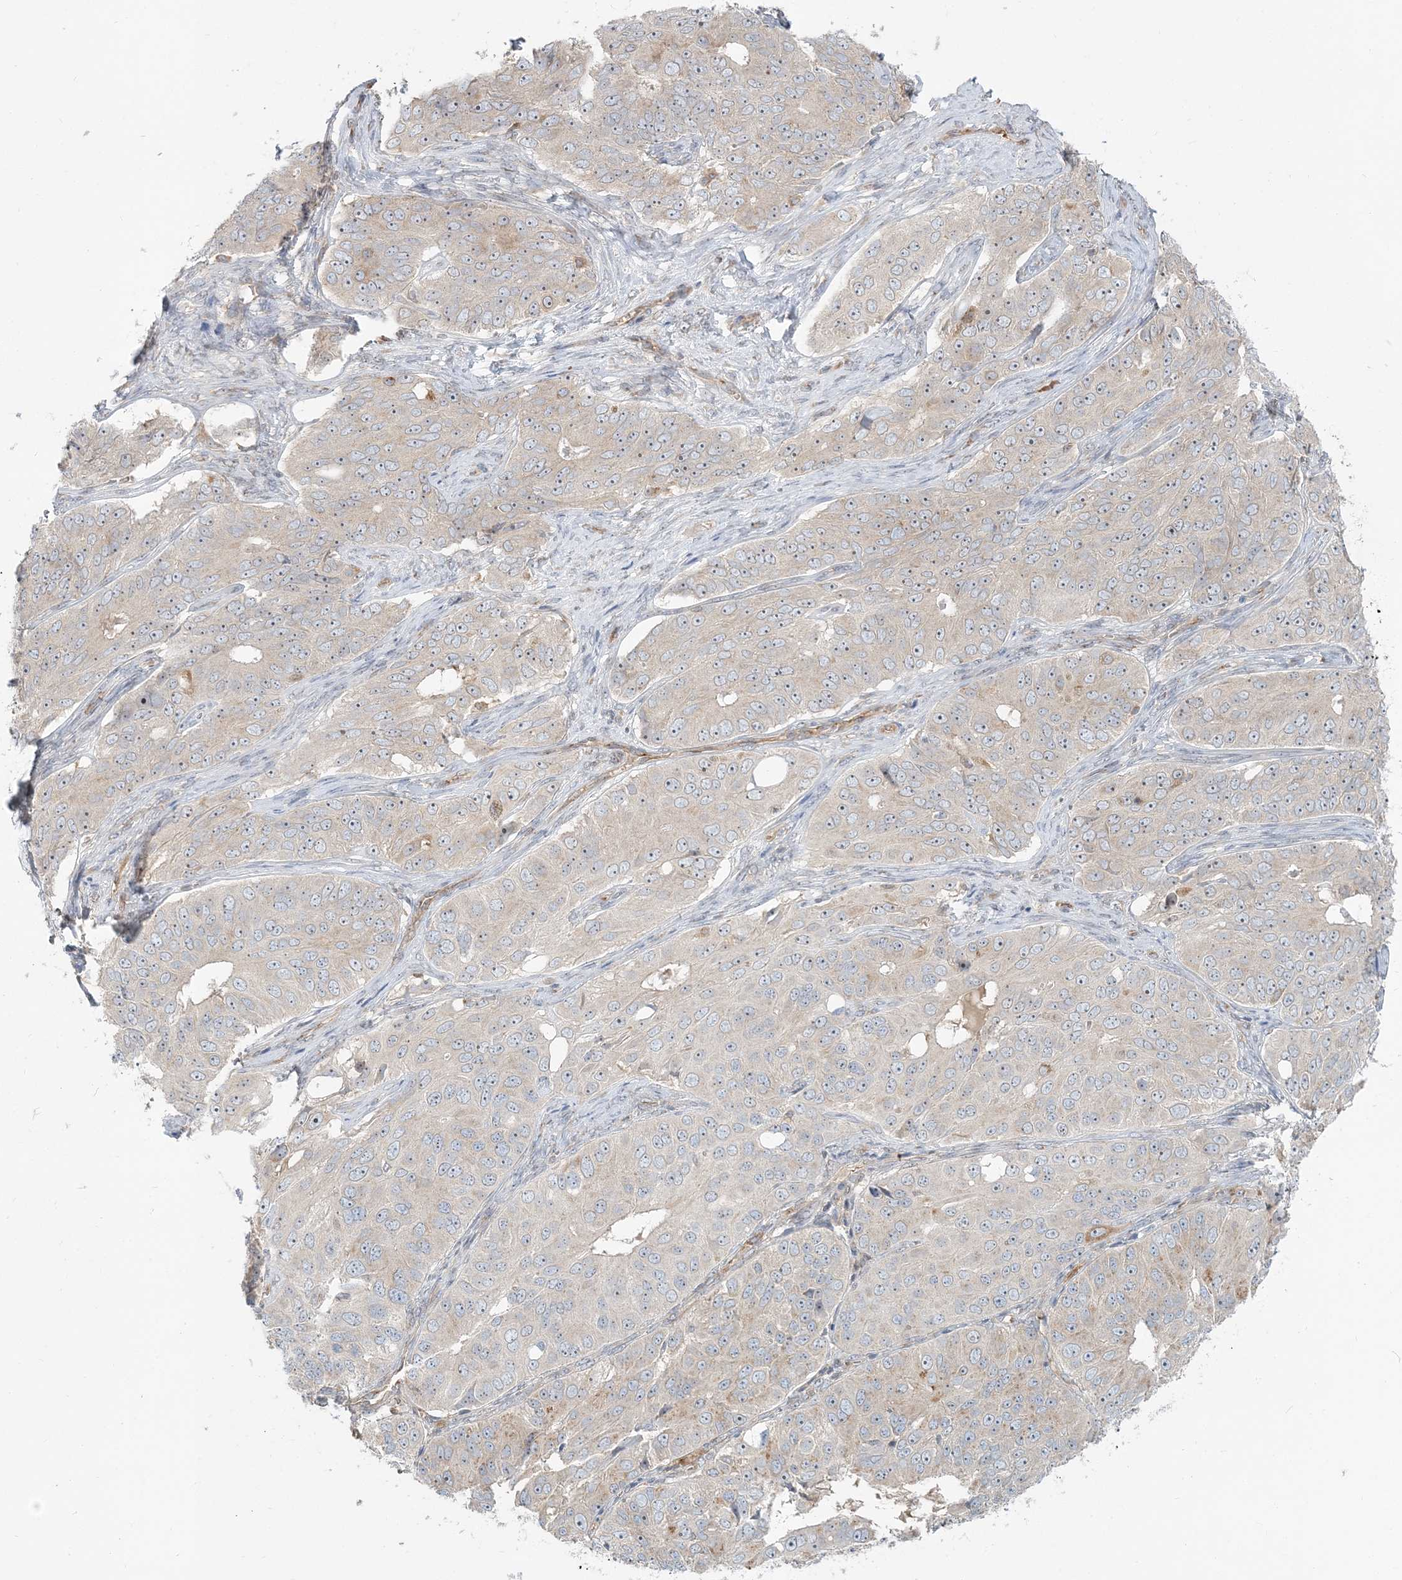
{"staining": {"intensity": "negative", "quantity": "none", "location": "none"}, "tissue": "ovarian cancer", "cell_type": "Tumor cells", "image_type": "cancer", "snomed": [{"axis": "morphology", "description": "Carcinoma, endometroid"}, {"axis": "topography", "description": "Ovary"}], "caption": "This histopathology image is of endometroid carcinoma (ovarian) stained with IHC to label a protein in brown with the nuclei are counter-stained blue. There is no staining in tumor cells.", "gene": "AP1AR", "patient": {"sex": "female", "age": 51}}